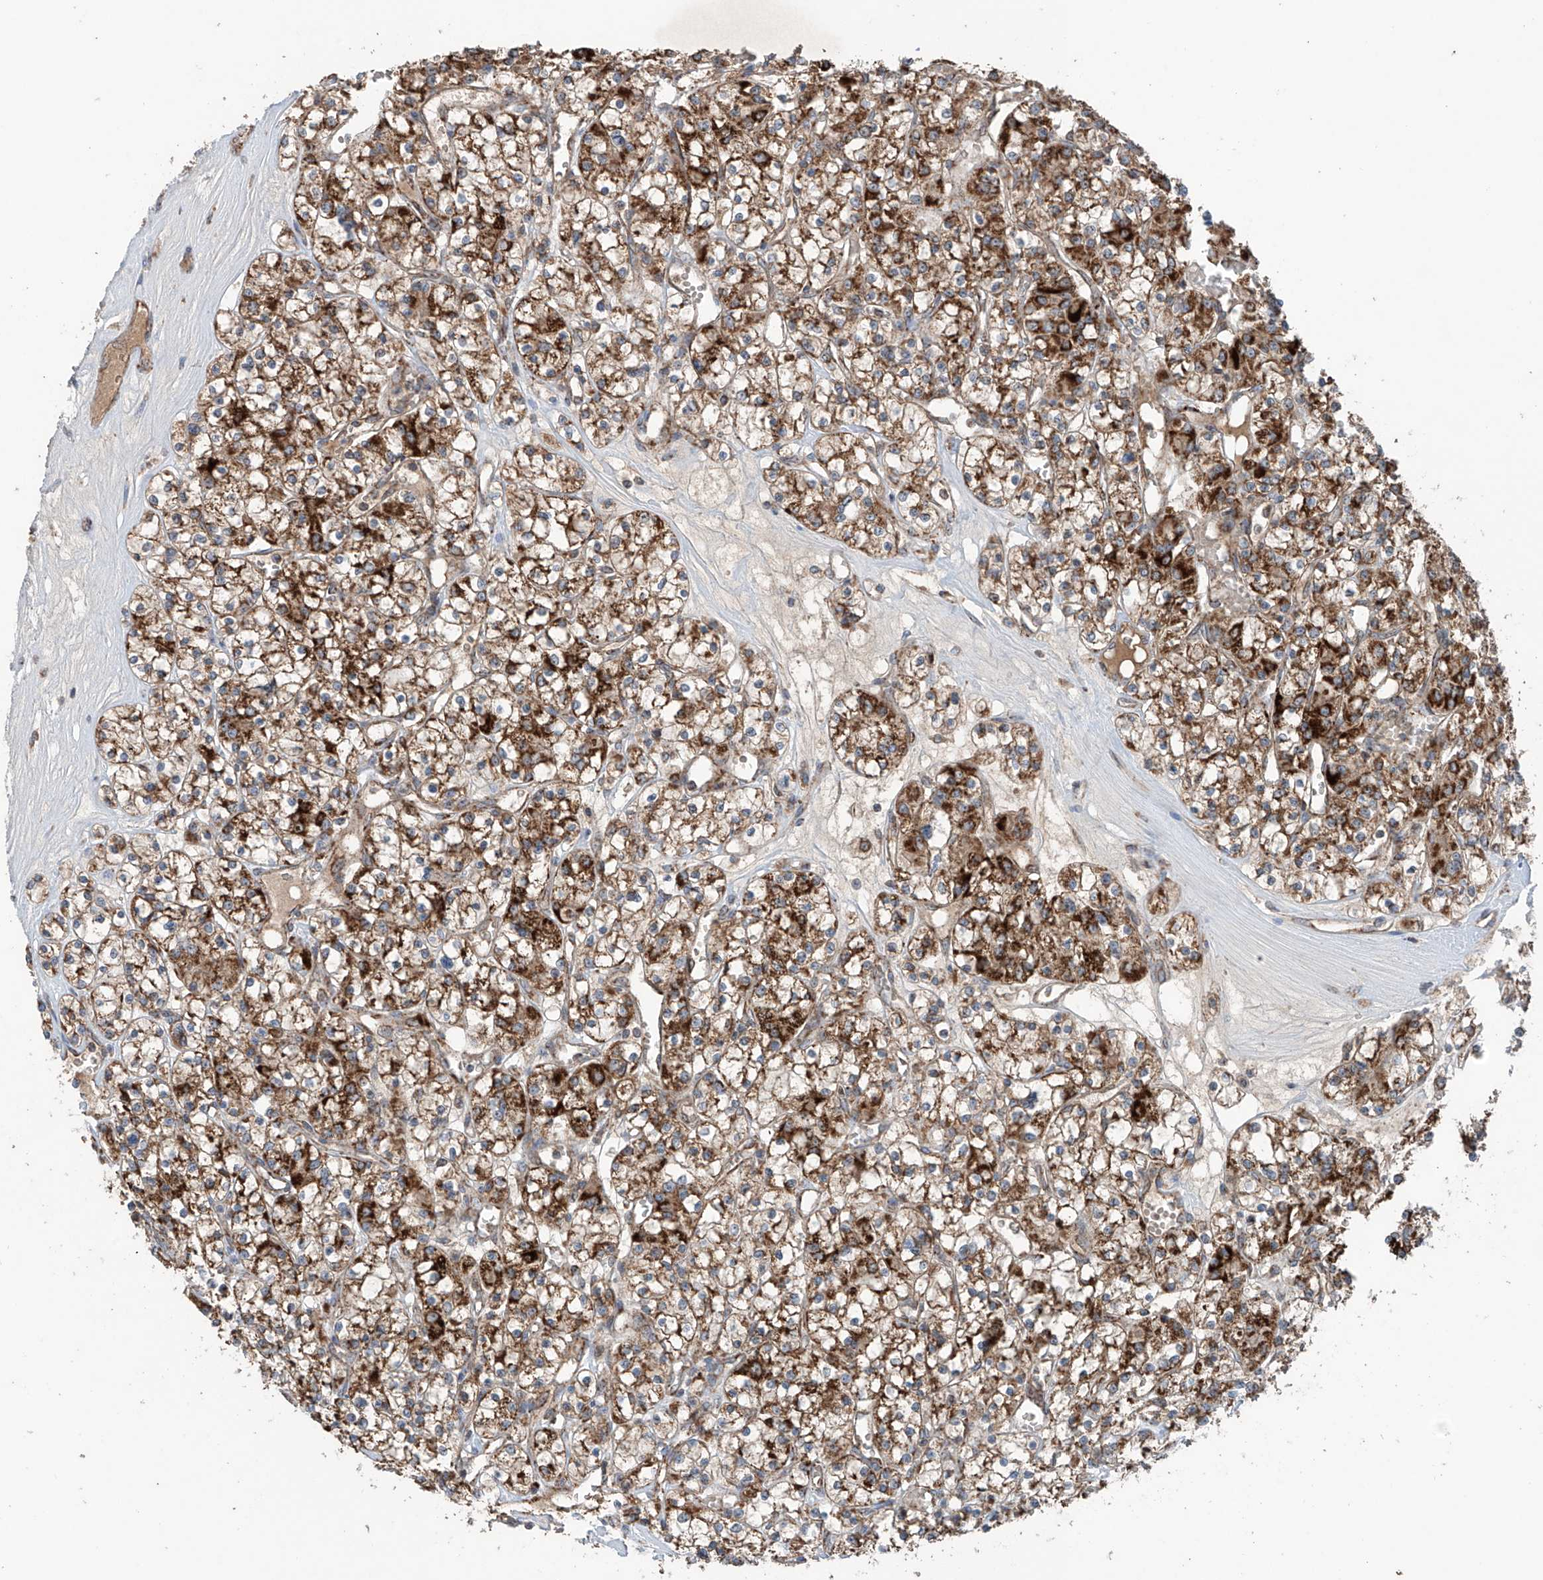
{"staining": {"intensity": "strong", "quantity": "25%-75%", "location": "cytoplasmic/membranous"}, "tissue": "renal cancer", "cell_type": "Tumor cells", "image_type": "cancer", "snomed": [{"axis": "morphology", "description": "Adenocarcinoma, NOS"}, {"axis": "topography", "description": "Kidney"}], "caption": "Immunohistochemistry (DAB) staining of human renal adenocarcinoma exhibits strong cytoplasmic/membranous protein positivity in approximately 25%-75% of tumor cells.", "gene": "SAMD3", "patient": {"sex": "female", "age": 59}}